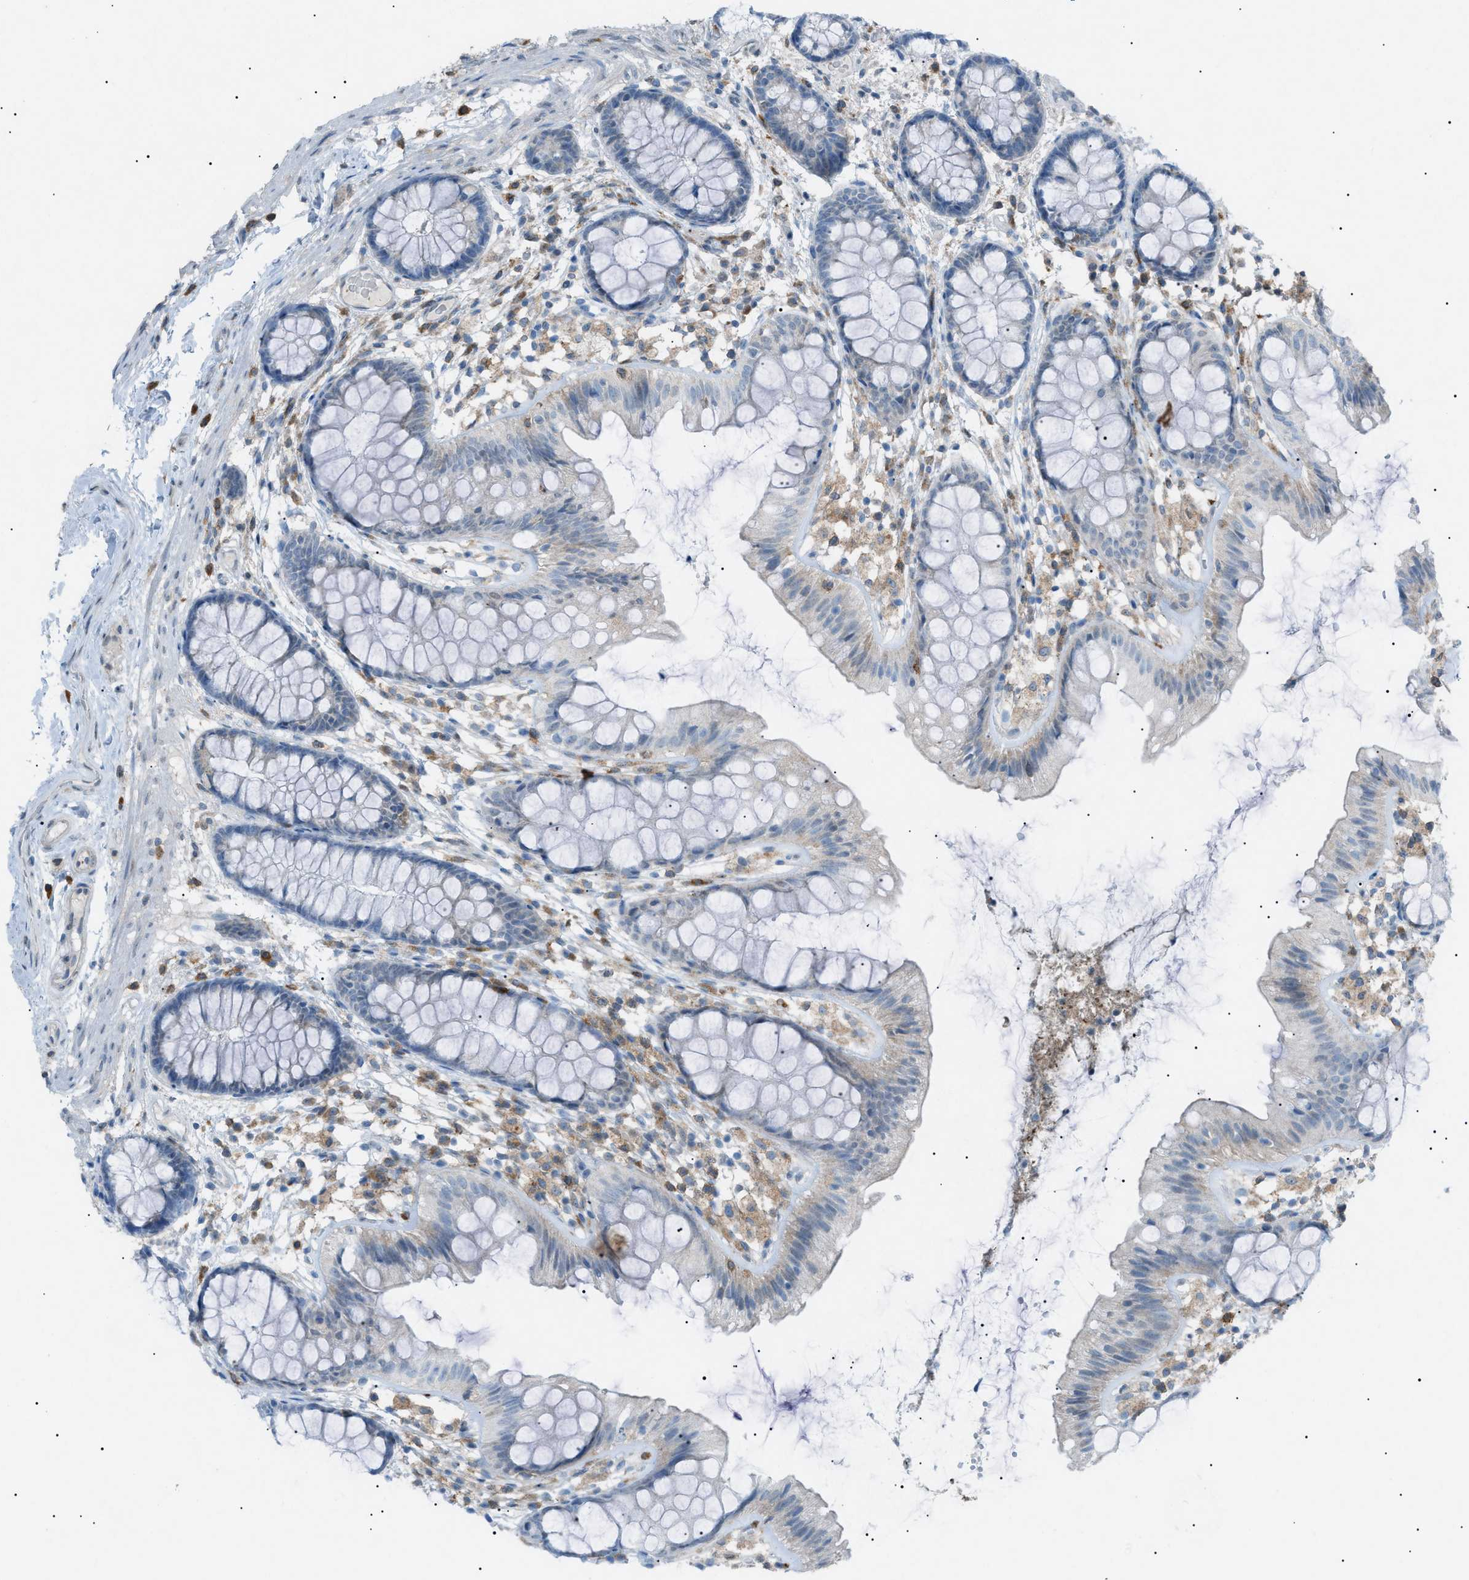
{"staining": {"intensity": "weak", "quantity": "25%-75%", "location": "cytoplasmic/membranous"}, "tissue": "colon", "cell_type": "Endothelial cells", "image_type": "normal", "snomed": [{"axis": "morphology", "description": "Normal tissue, NOS"}, {"axis": "topography", "description": "Colon"}], "caption": "Colon was stained to show a protein in brown. There is low levels of weak cytoplasmic/membranous positivity in approximately 25%-75% of endothelial cells. The protein of interest is shown in brown color, while the nuclei are stained blue.", "gene": "BTK", "patient": {"sex": "female", "age": 56}}